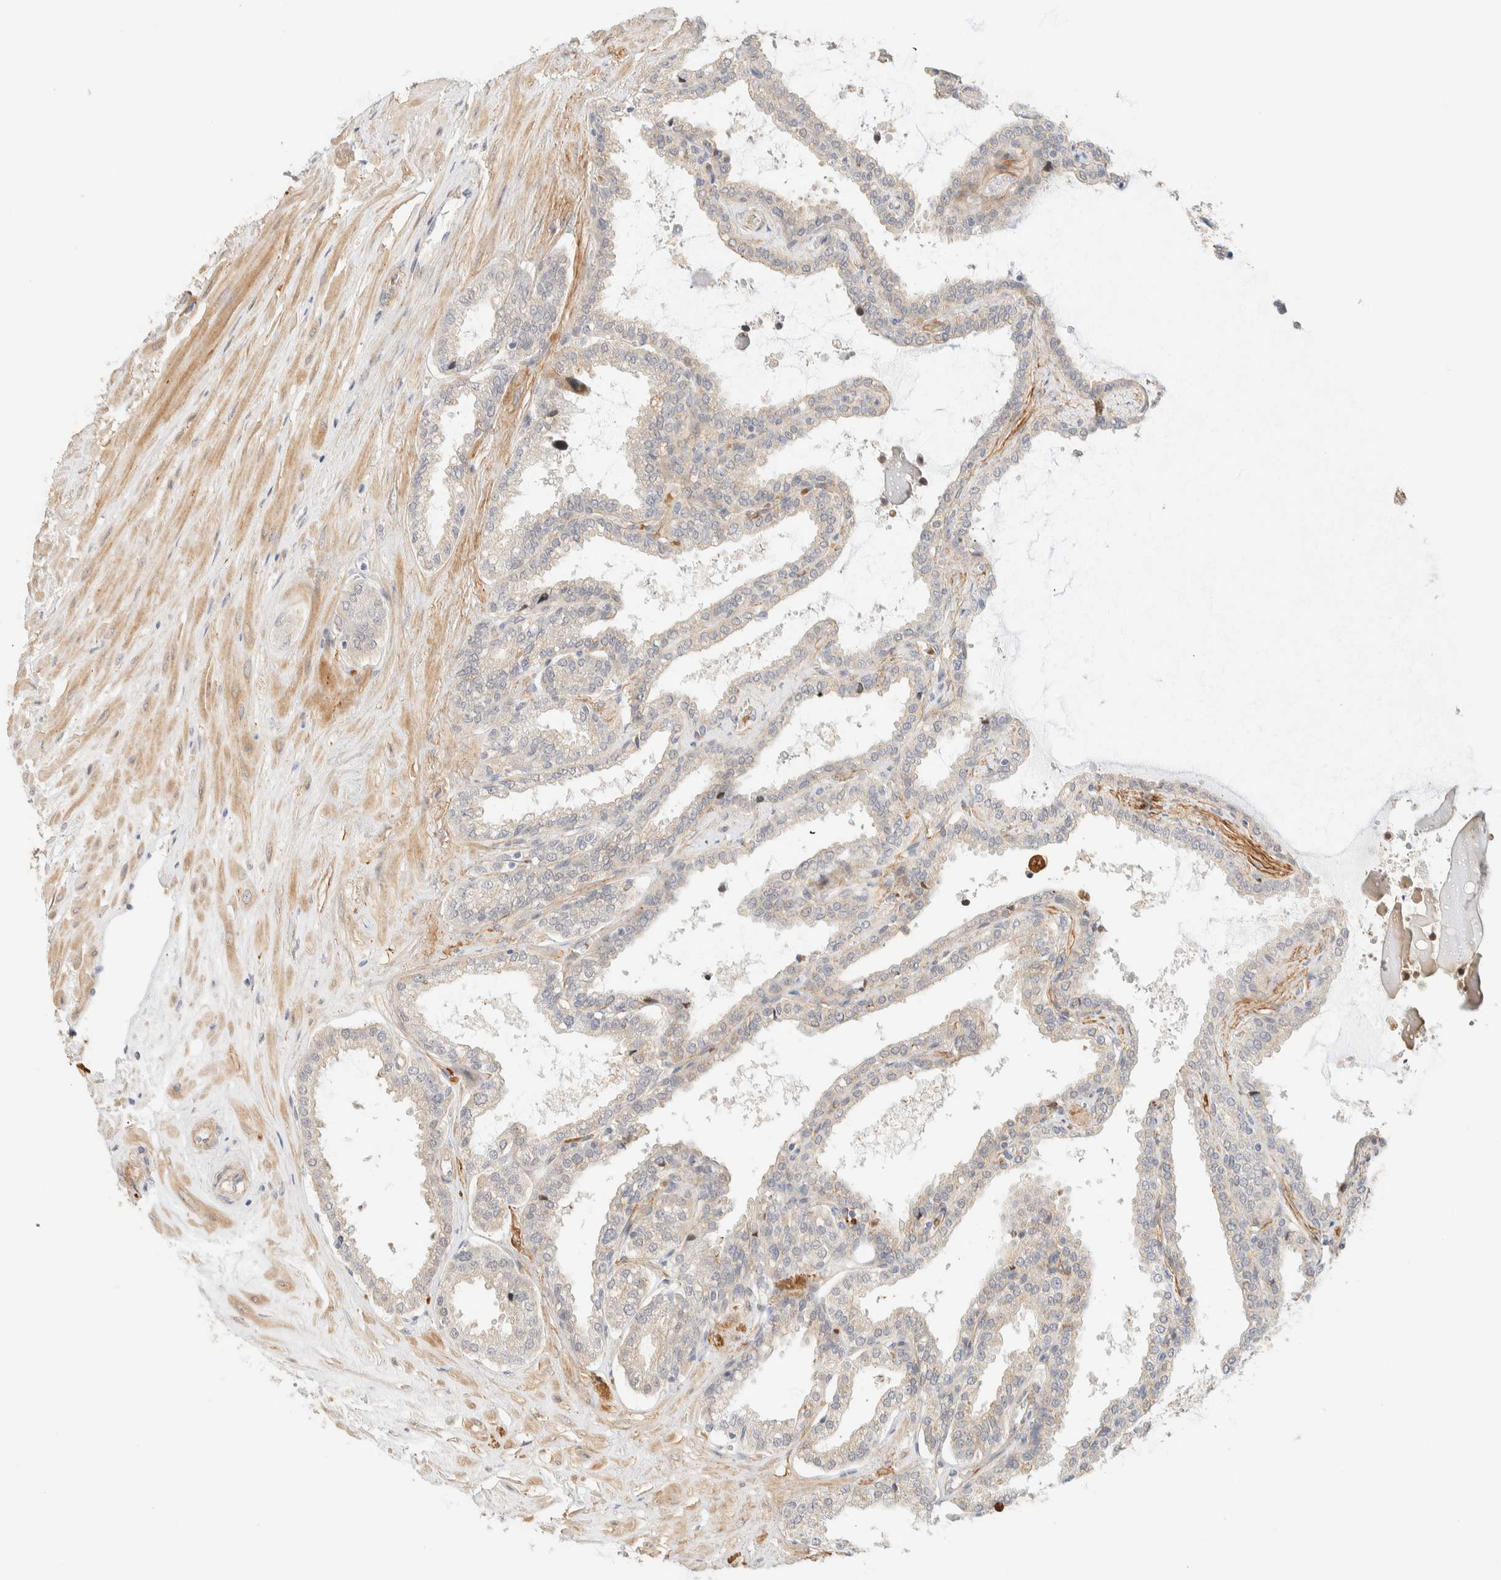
{"staining": {"intensity": "weak", "quantity": "<25%", "location": "cytoplasmic/membranous"}, "tissue": "seminal vesicle", "cell_type": "Glandular cells", "image_type": "normal", "snomed": [{"axis": "morphology", "description": "Normal tissue, NOS"}, {"axis": "topography", "description": "Seminal veicle"}], "caption": "This is an immunohistochemistry (IHC) photomicrograph of benign human seminal vesicle. There is no positivity in glandular cells.", "gene": "TNK1", "patient": {"sex": "male", "age": 46}}